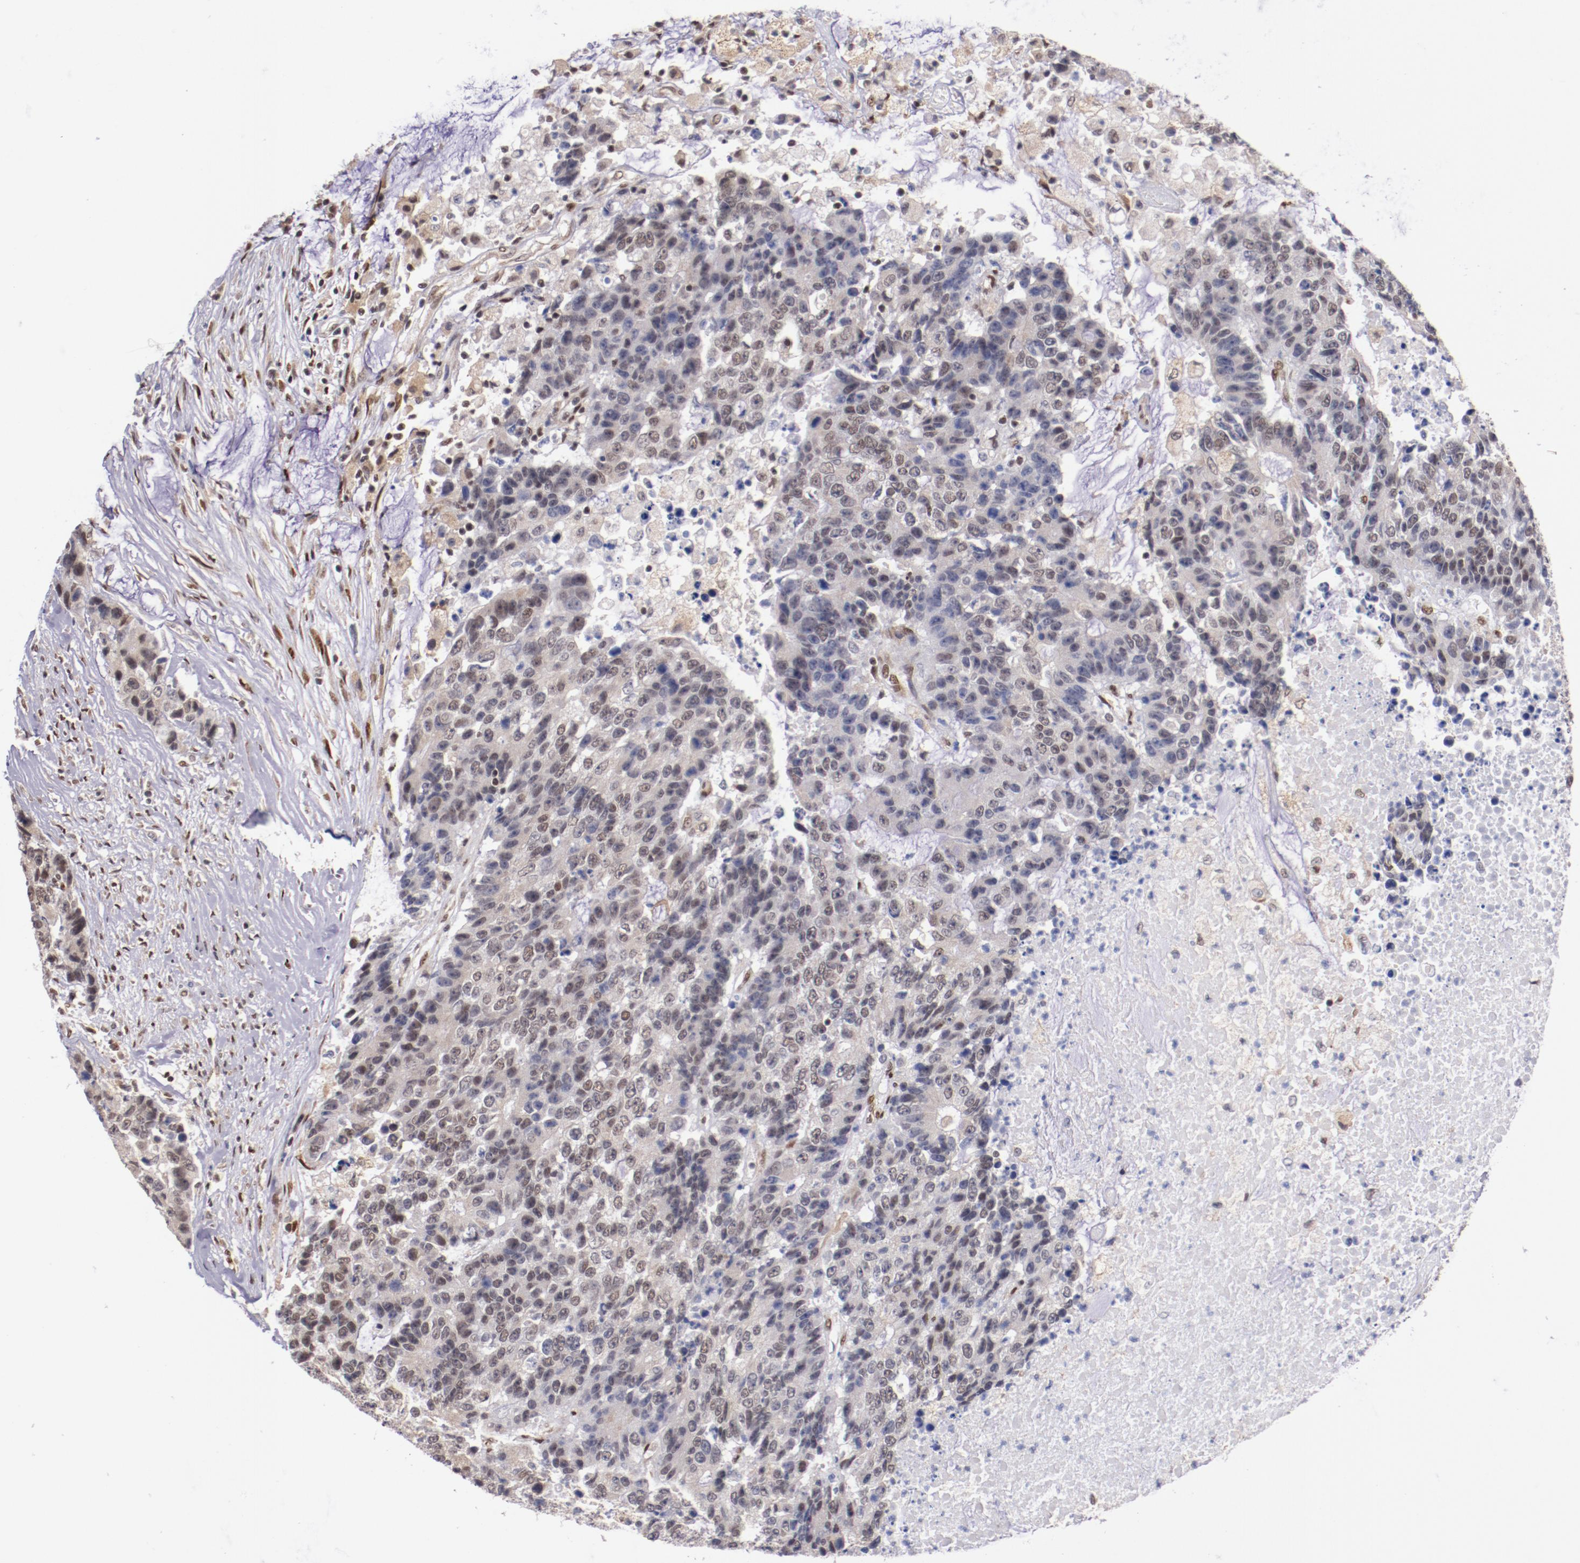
{"staining": {"intensity": "weak", "quantity": "<25%", "location": "nuclear"}, "tissue": "colorectal cancer", "cell_type": "Tumor cells", "image_type": "cancer", "snomed": [{"axis": "morphology", "description": "Adenocarcinoma, NOS"}, {"axis": "topography", "description": "Colon"}], "caption": "DAB immunohistochemical staining of adenocarcinoma (colorectal) displays no significant expression in tumor cells. Nuclei are stained in blue.", "gene": "SRF", "patient": {"sex": "female", "age": 86}}